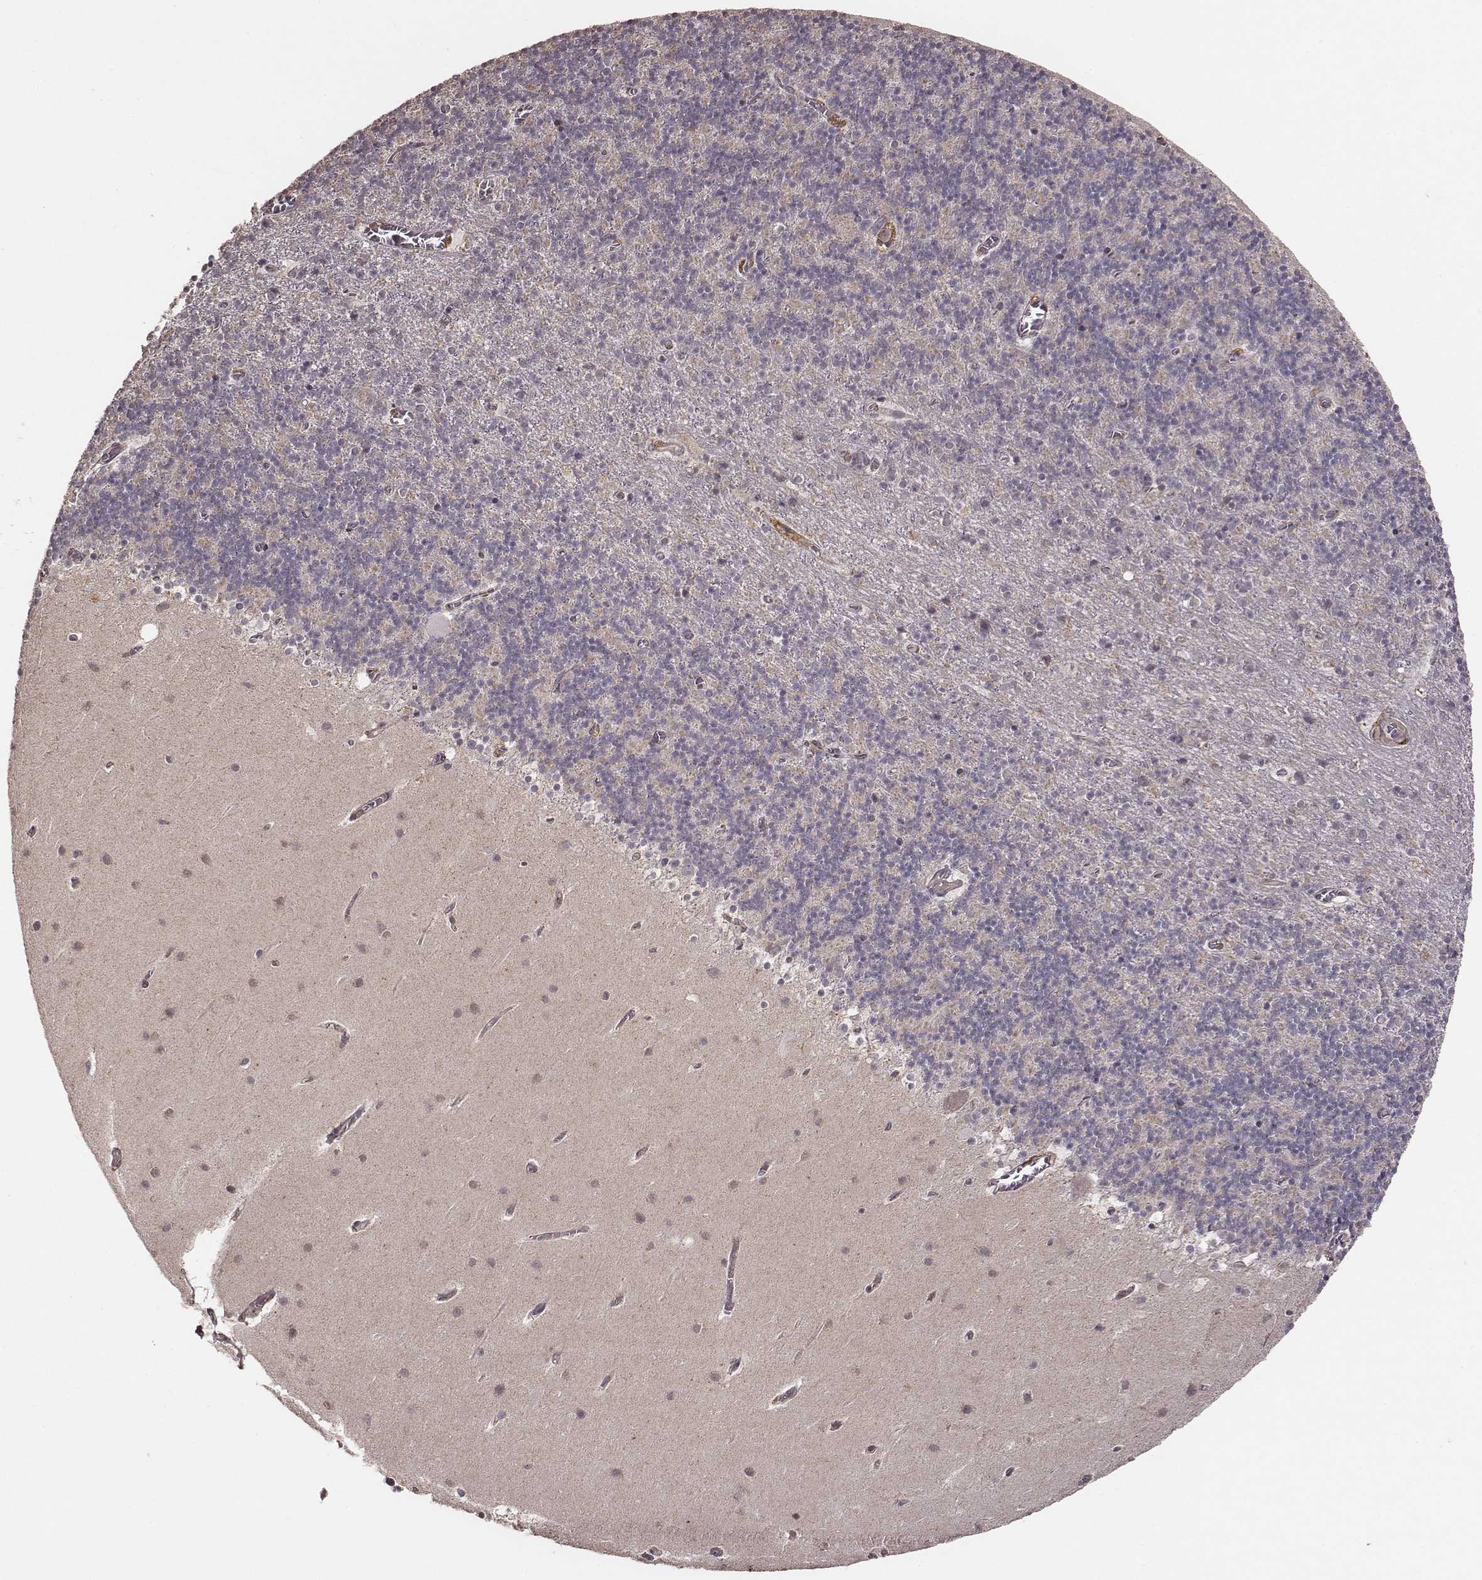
{"staining": {"intensity": "negative", "quantity": "none", "location": "none"}, "tissue": "cerebellum", "cell_type": "Cells in granular layer", "image_type": "normal", "snomed": [{"axis": "morphology", "description": "Normal tissue, NOS"}, {"axis": "topography", "description": "Cerebellum"}], "caption": "Immunohistochemical staining of normal cerebellum exhibits no significant staining in cells in granular layer.", "gene": "VPS26A", "patient": {"sex": "male", "age": 70}}